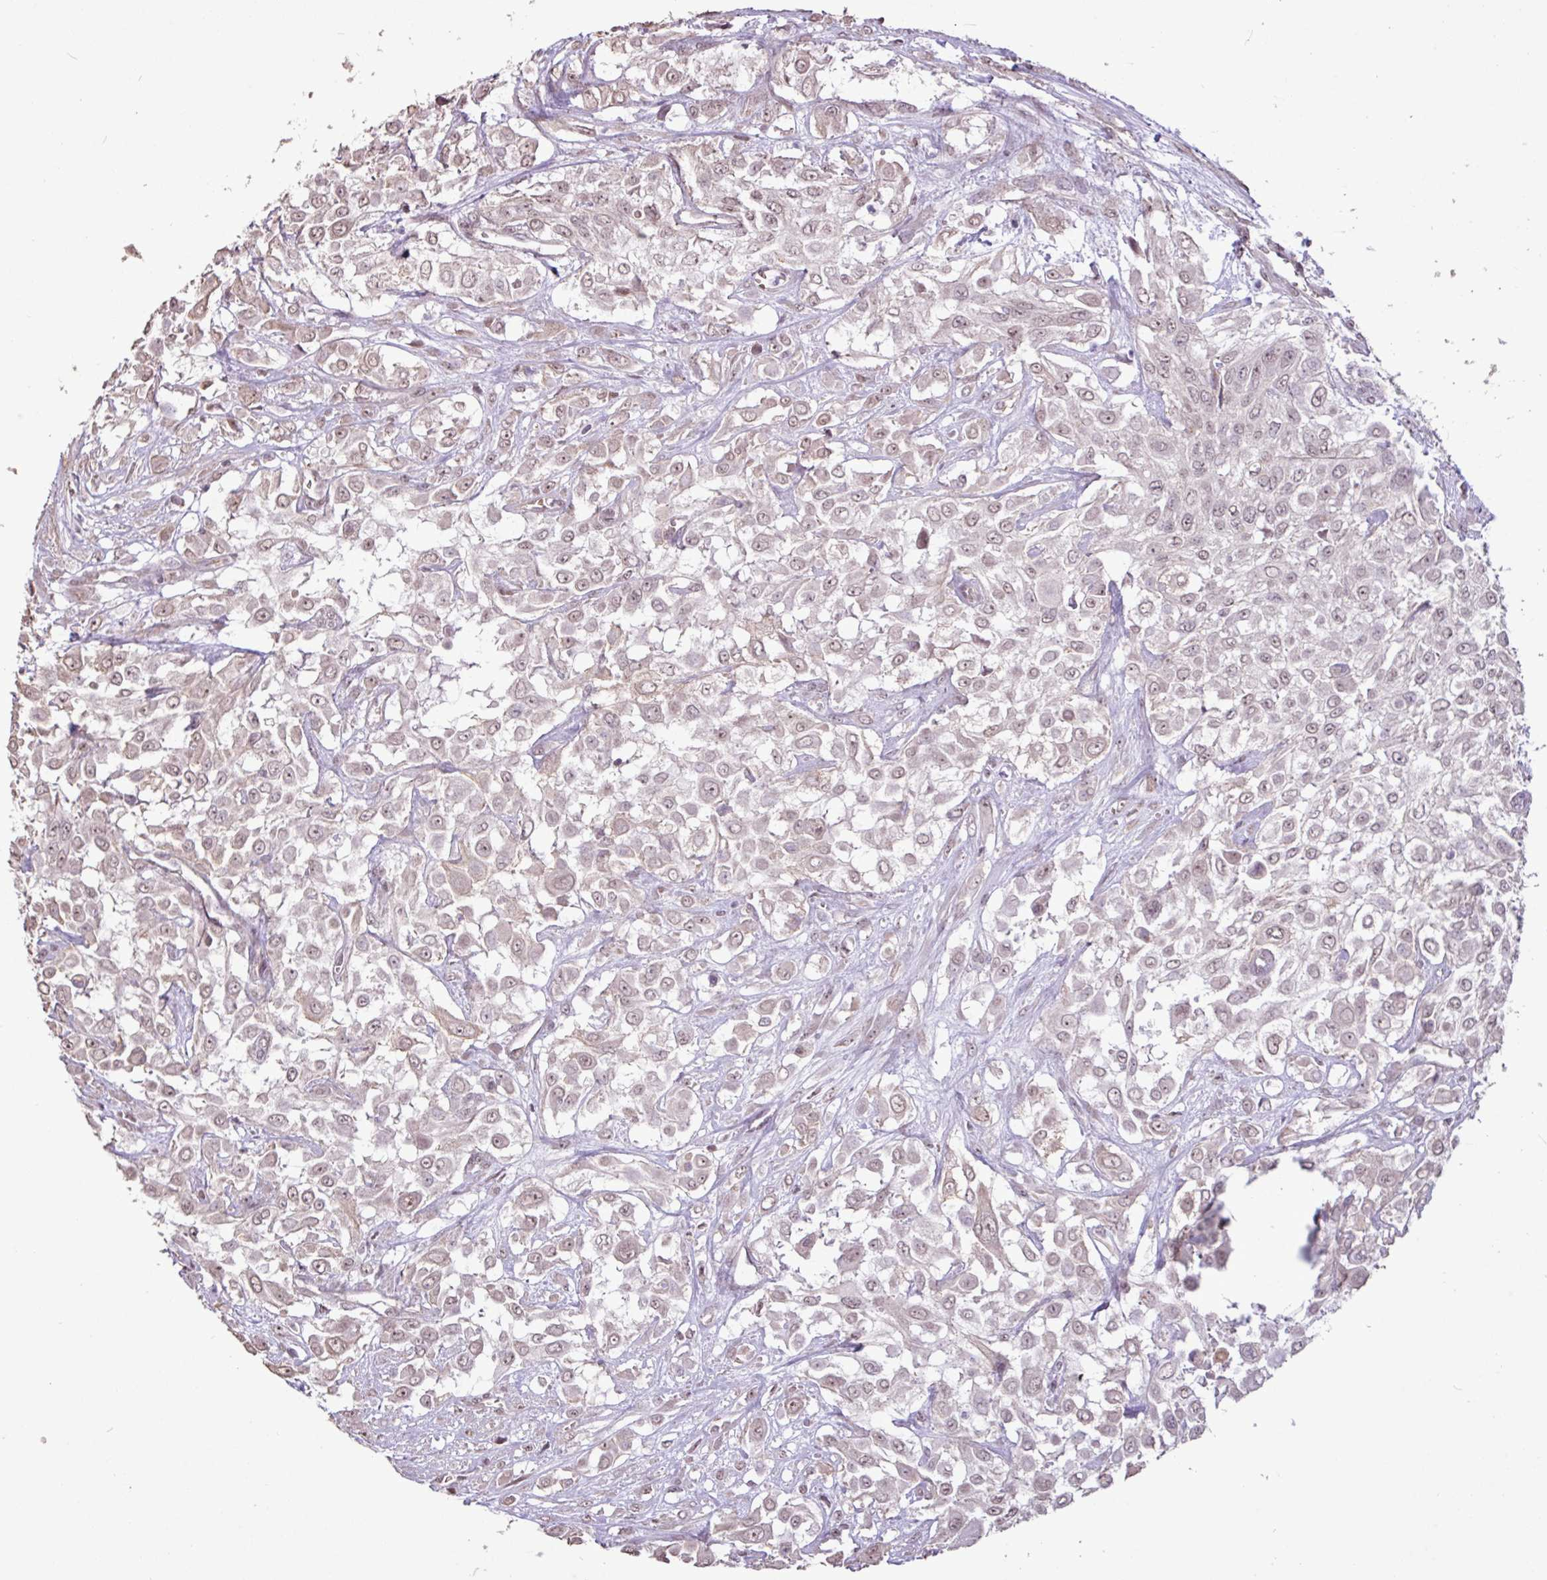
{"staining": {"intensity": "weak", "quantity": "25%-75%", "location": "nuclear"}, "tissue": "urothelial cancer", "cell_type": "Tumor cells", "image_type": "cancer", "snomed": [{"axis": "morphology", "description": "Urothelial carcinoma, High grade"}, {"axis": "topography", "description": "Urinary bladder"}], "caption": "The immunohistochemical stain labels weak nuclear positivity in tumor cells of urothelial cancer tissue. The staining is performed using DAB (3,3'-diaminobenzidine) brown chromogen to label protein expression. The nuclei are counter-stained blue using hematoxylin.", "gene": "L3MBTL3", "patient": {"sex": "male", "age": 57}}